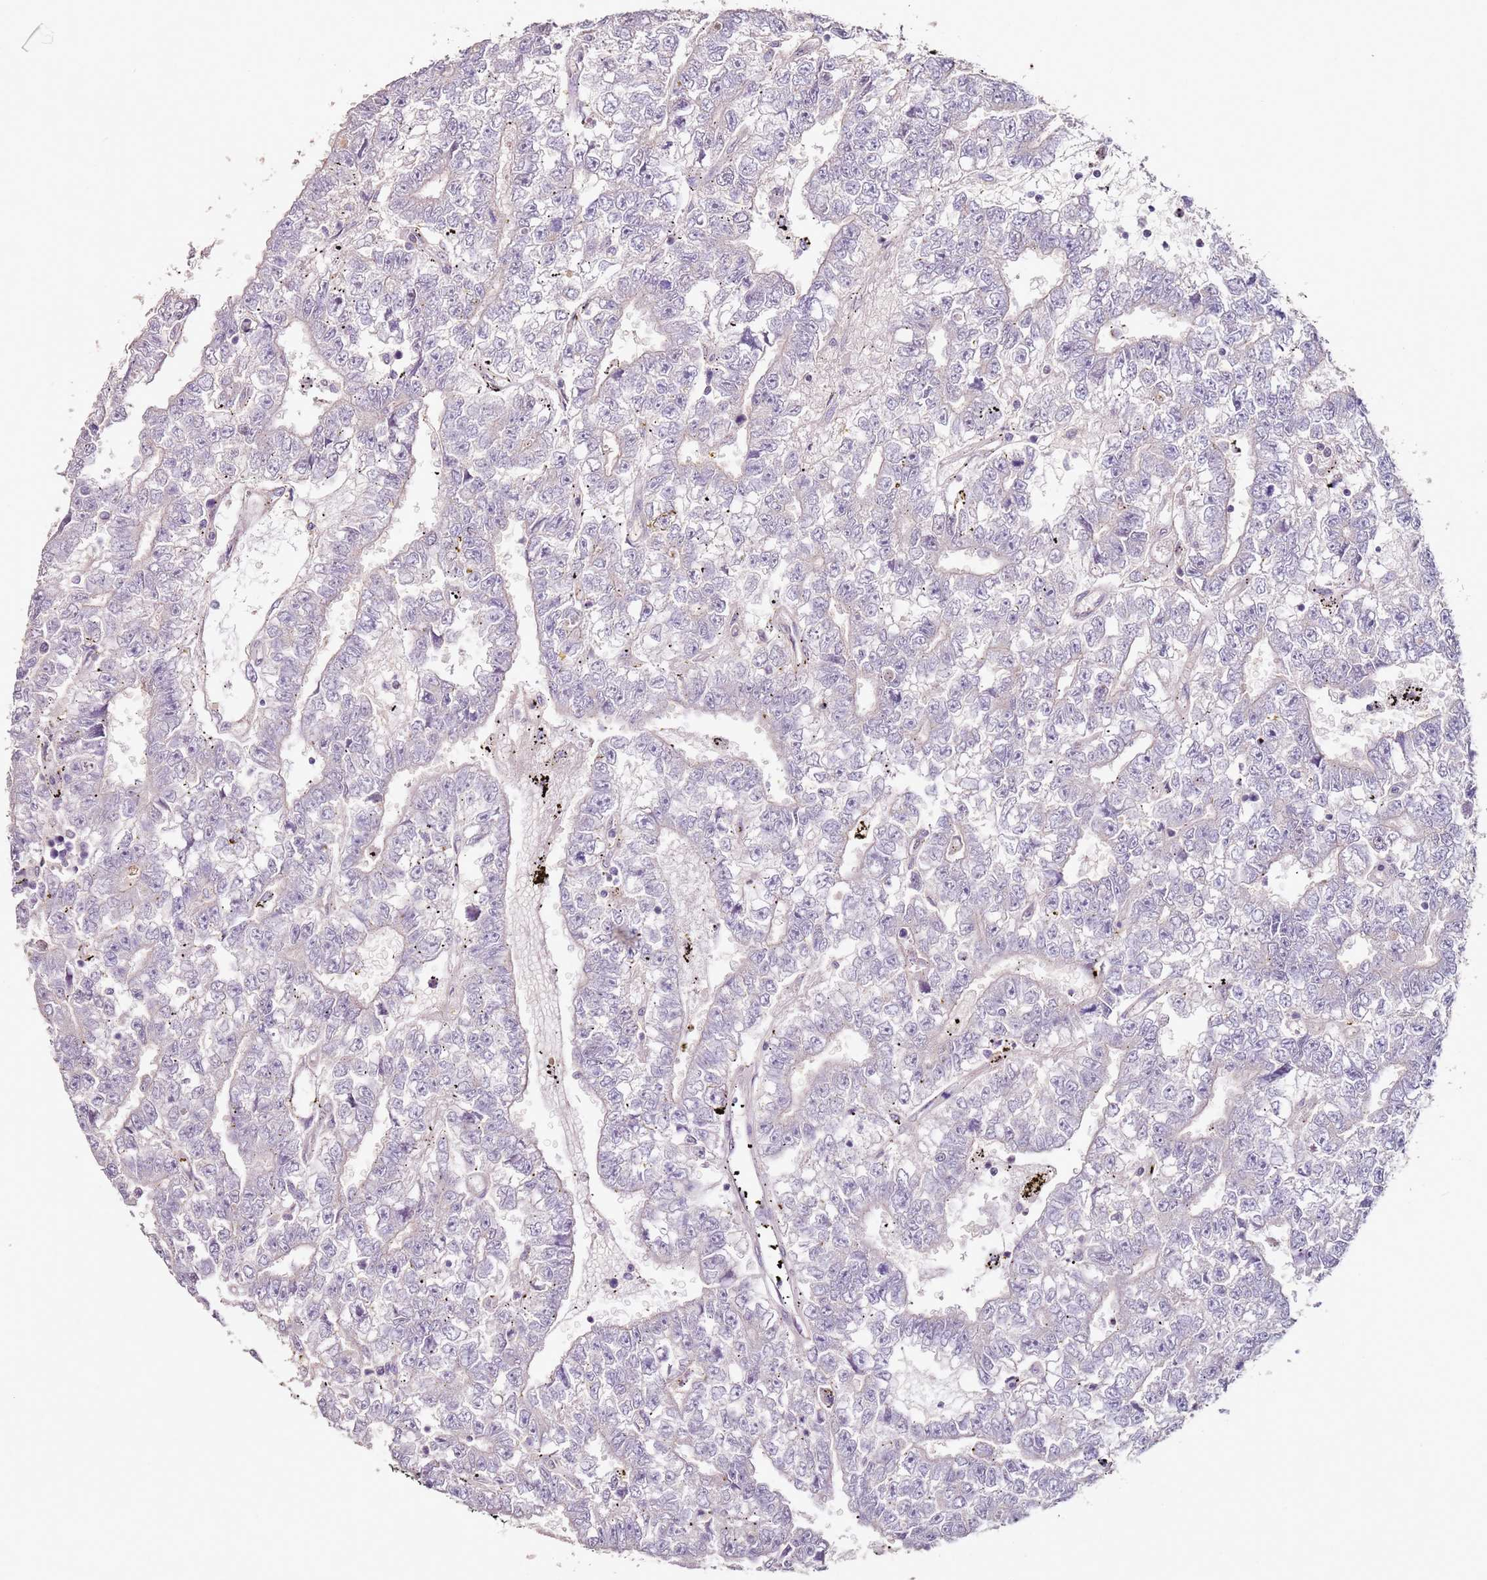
{"staining": {"intensity": "negative", "quantity": "none", "location": "none"}, "tissue": "testis cancer", "cell_type": "Tumor cells", "image_type": "cancer", "snomed": [{"axis": "morphology", "description": "Carcinoma, Embryonal, NOS"}, {"axis": "topography", "description": "Testis"}], "caption": "The immunohistochemistry (IHC) photomicrograph has no significant positivity in tumor cells of testis cancer tissue. (Brightfield microscopy of DAB immunohistochemistry (IHC) at high magnification).", "gene": "MDH1", "patient": {"sex": "male", "age": 25}}